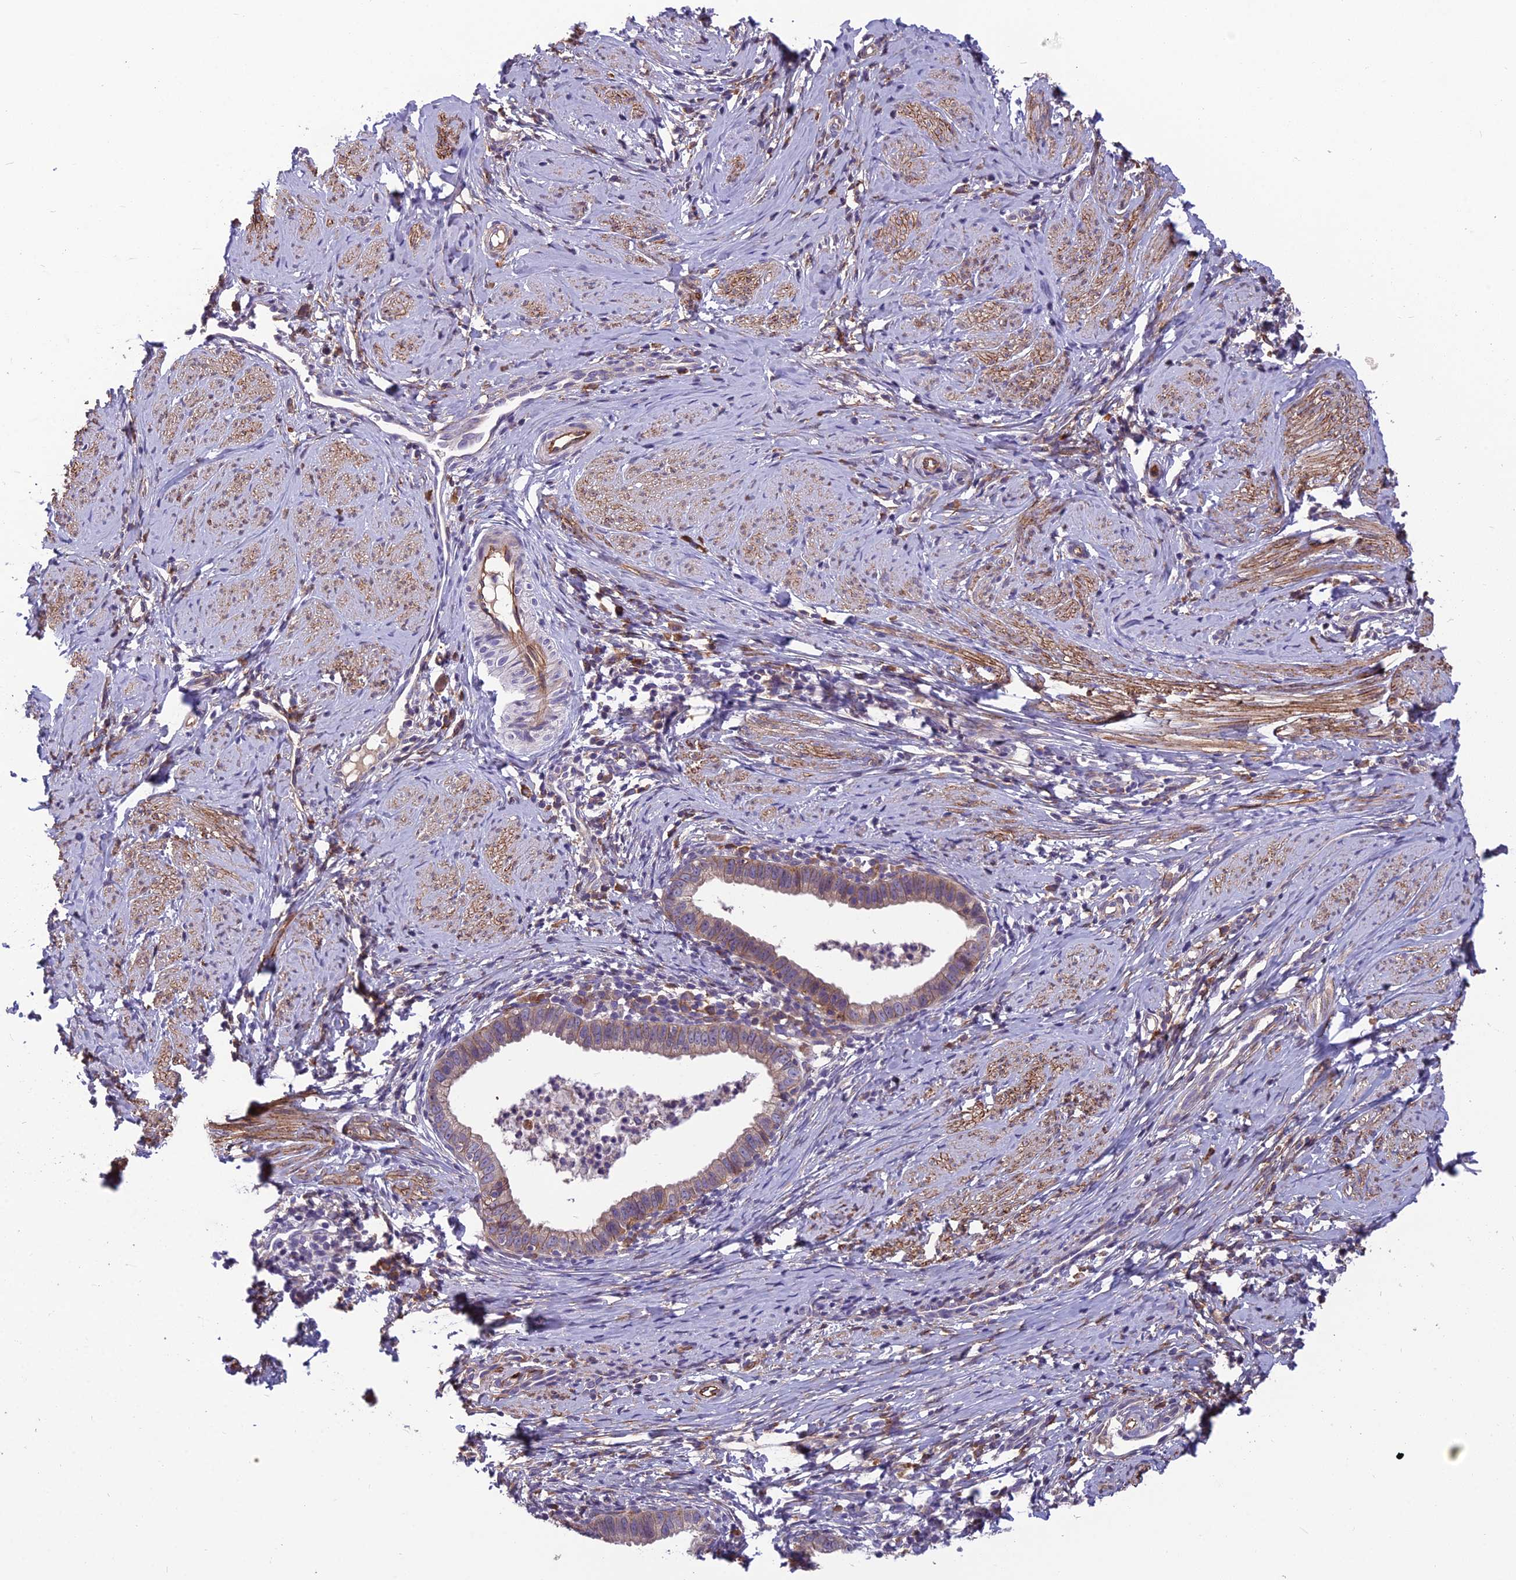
{"staining": {"intensity": "weak", "quantity": ">75%", "location": "cytoplasmic/membranous"}, "tissue": "cervical cancer", "cell_type": "Tumor cells", "image_type": "cancer", "snomed": [{"axis": "morphology", "description": "Adenocarcinoma, NOS"}, {"axis": "topography", "description": "Cervix"}], "caption": "A brown stain labels weak cytoplasmic/membranous positivity of a protein in cervical cancer (adenocarcinoma) tumor cells.", "gene": "TSPAN15", "patient": {"sex": "female", "age": 36}}